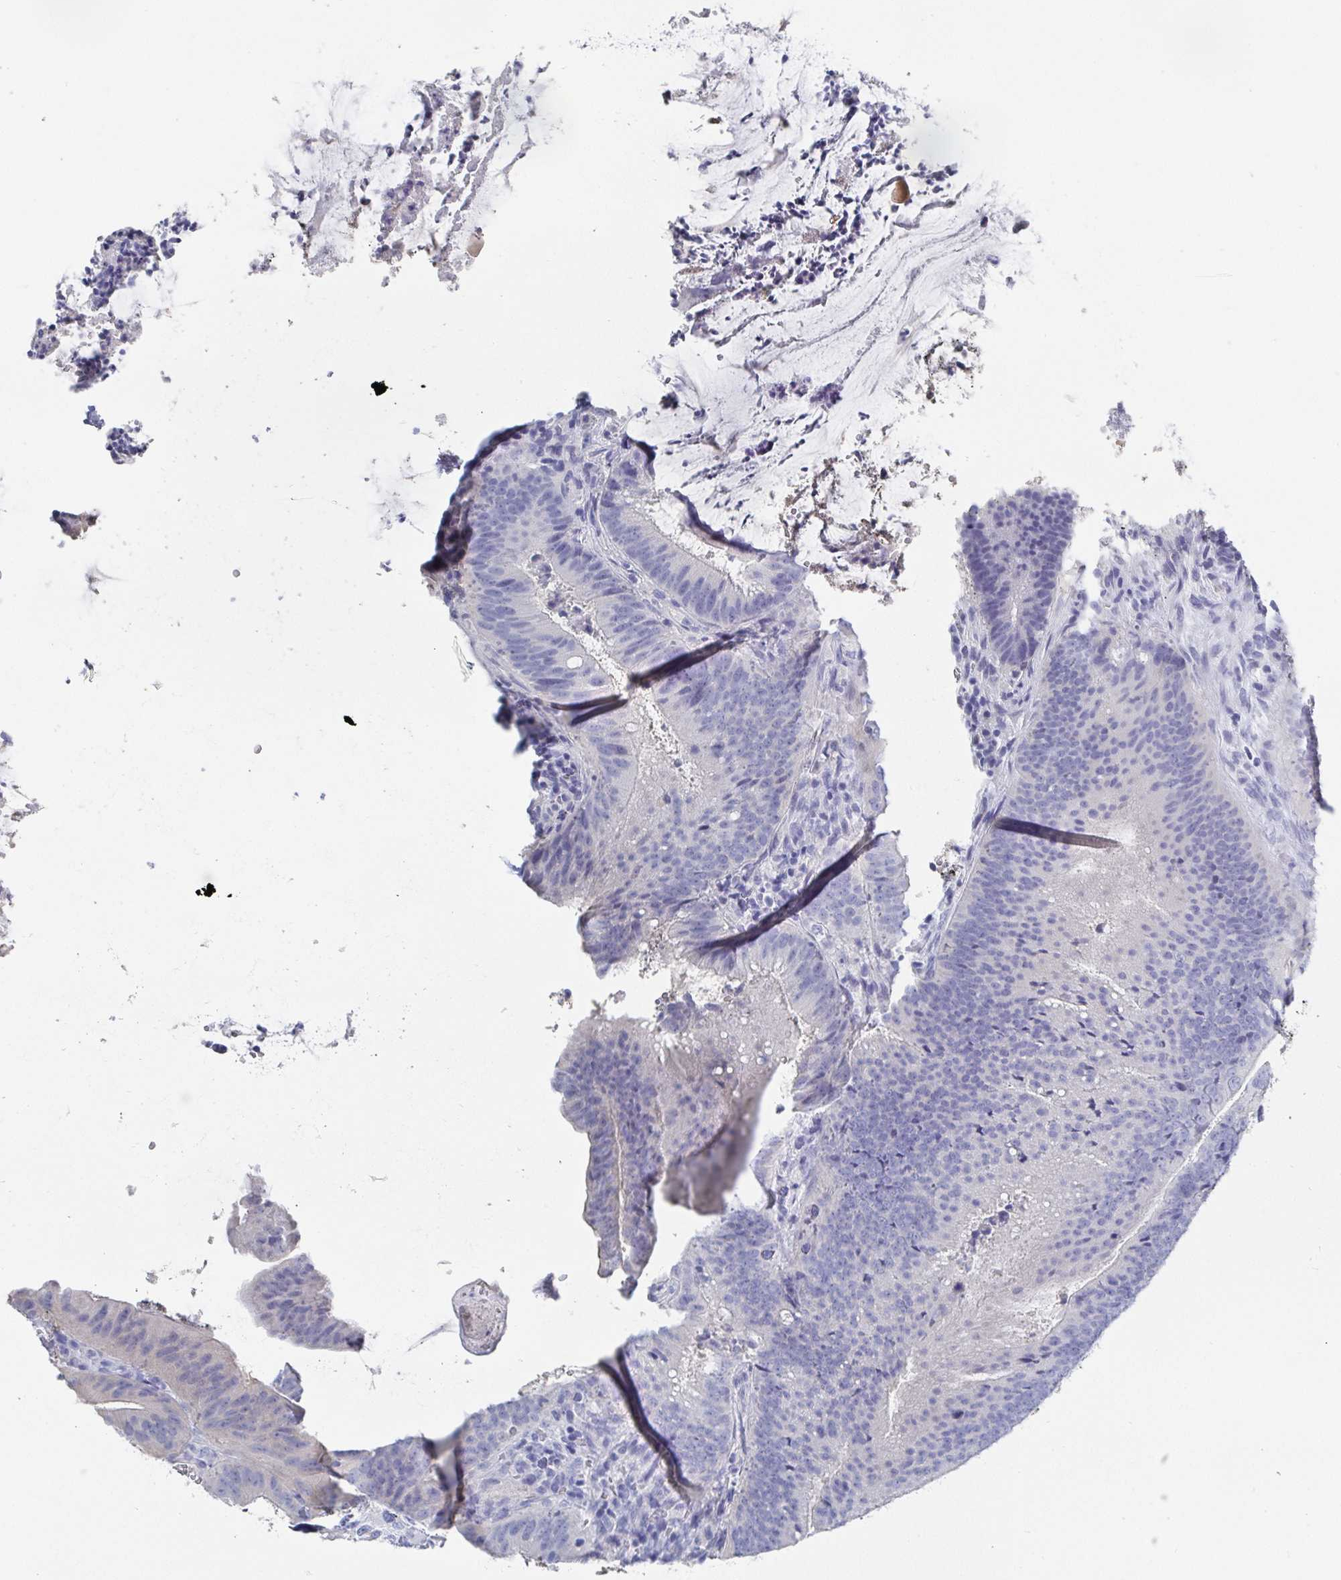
{"staining": {"intensity": "negative", "quantity": "none", "location": "none"}, "tissue": "colorectal cancer", "cell_type": "Tumor cells", "image_type": "cancer", "snomed": [{"axis": "morphology", "description": "Adenocarcinoma, NOS"}, {"axis": "topography", "description": "Colon"}], "caption": "An IHC image of colorectal adenocarcinoma is shown. There is no staining in tumor cells of colorectal adenocarcinoma. (DAB (3,3'-diaminobenzidine) immunohistochemistry with hematoxylin counter stain).", "gene": "GRIA1", "patient": {"sex": "female", "age": 43}}